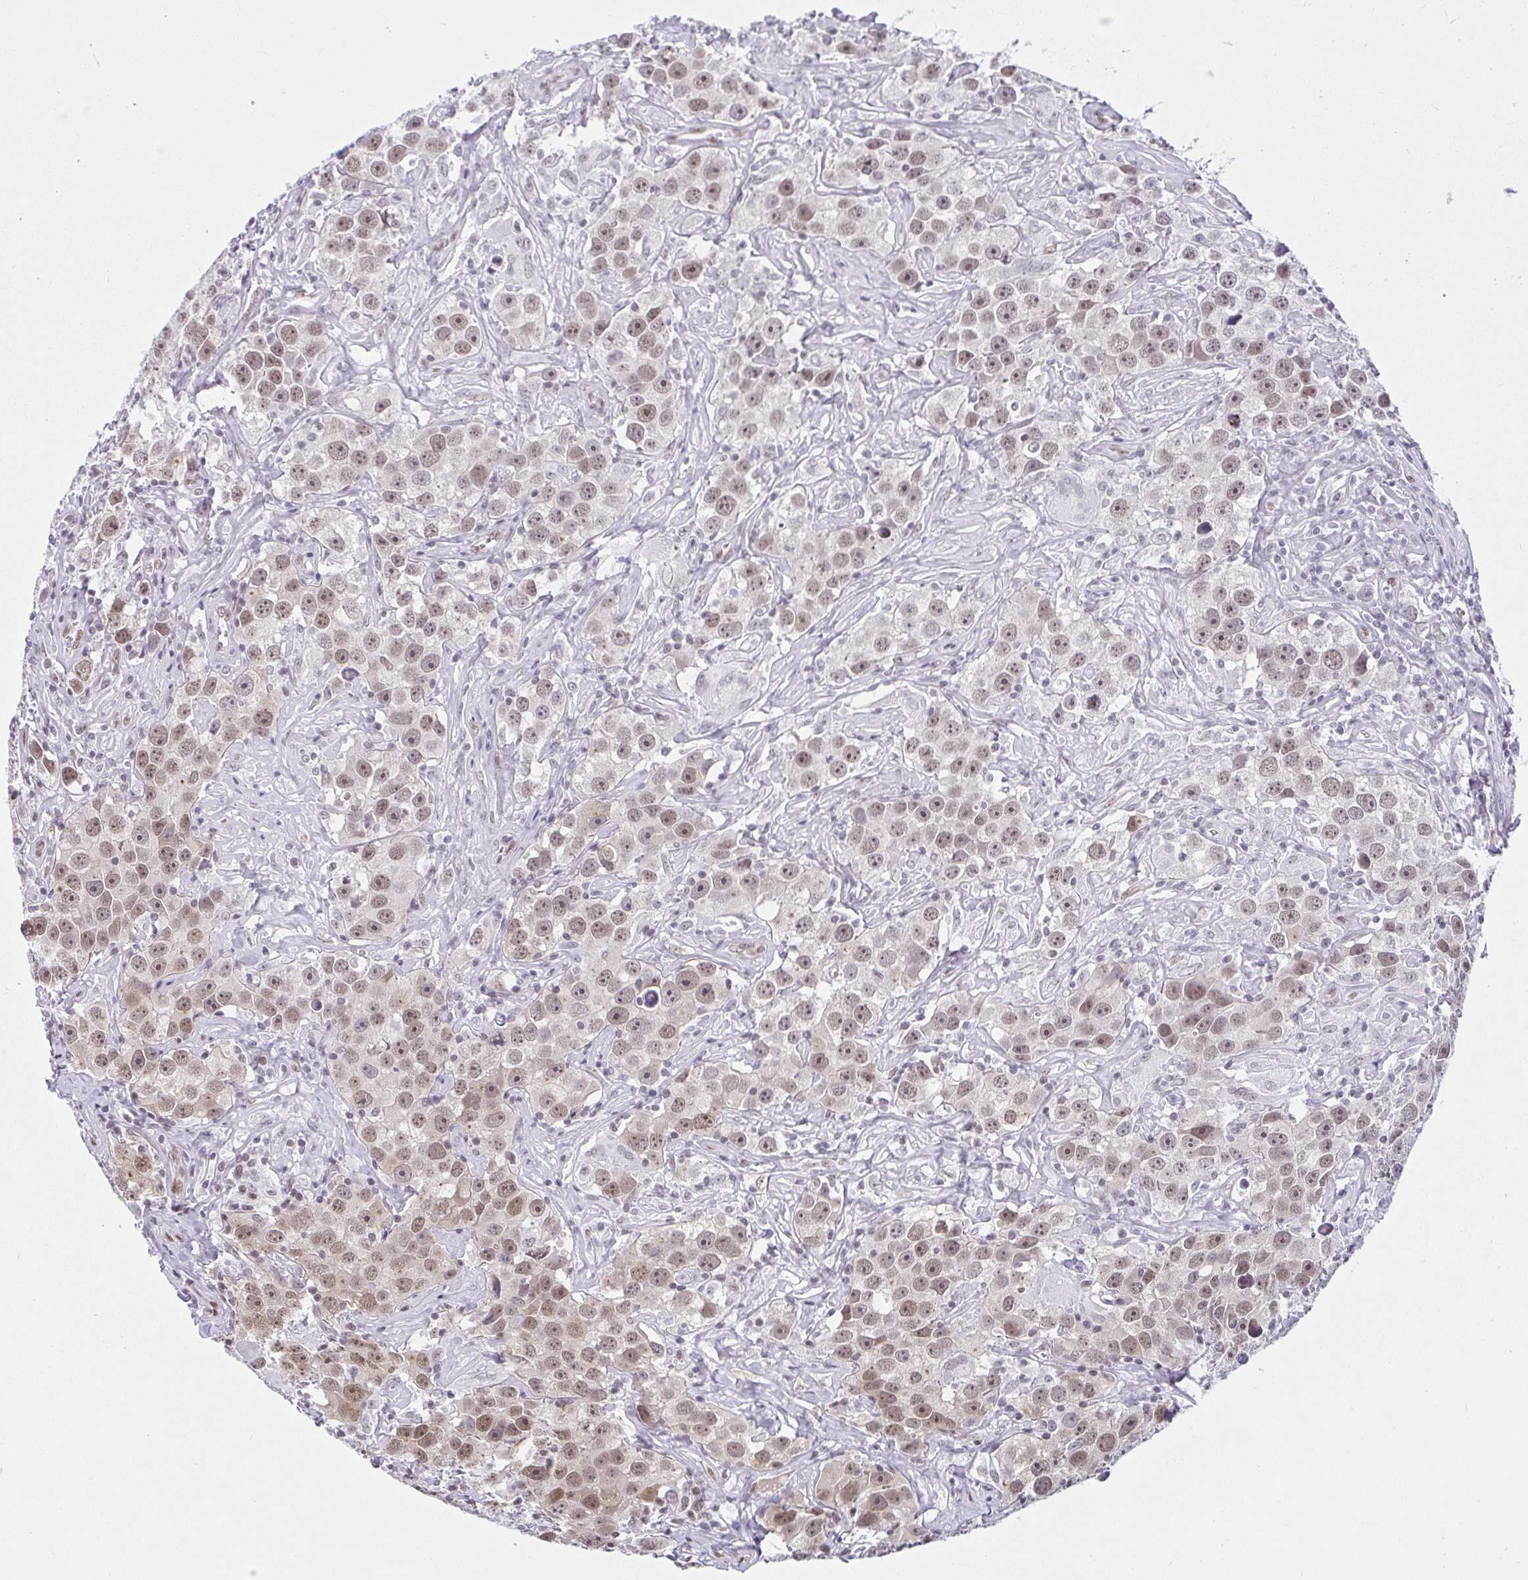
{"staining": {"intensity": "moderate", "quantity": ">75%", "location": "nuclear"}, "tissue": "testis cancer", "cell_type": "Tumor cells", "image_type": "cancer", "snomed": [{"axis": "morphology", "description": "Seminoma, NOS"}, {"axis": "topography", "description": "Testis"}], "caption": "Testis seminoma tissue shows moderate nuclear staining in about >75% of tumor cells", "gene": "SLC7A10", "patient": {"sex": "male", "age": 49}}